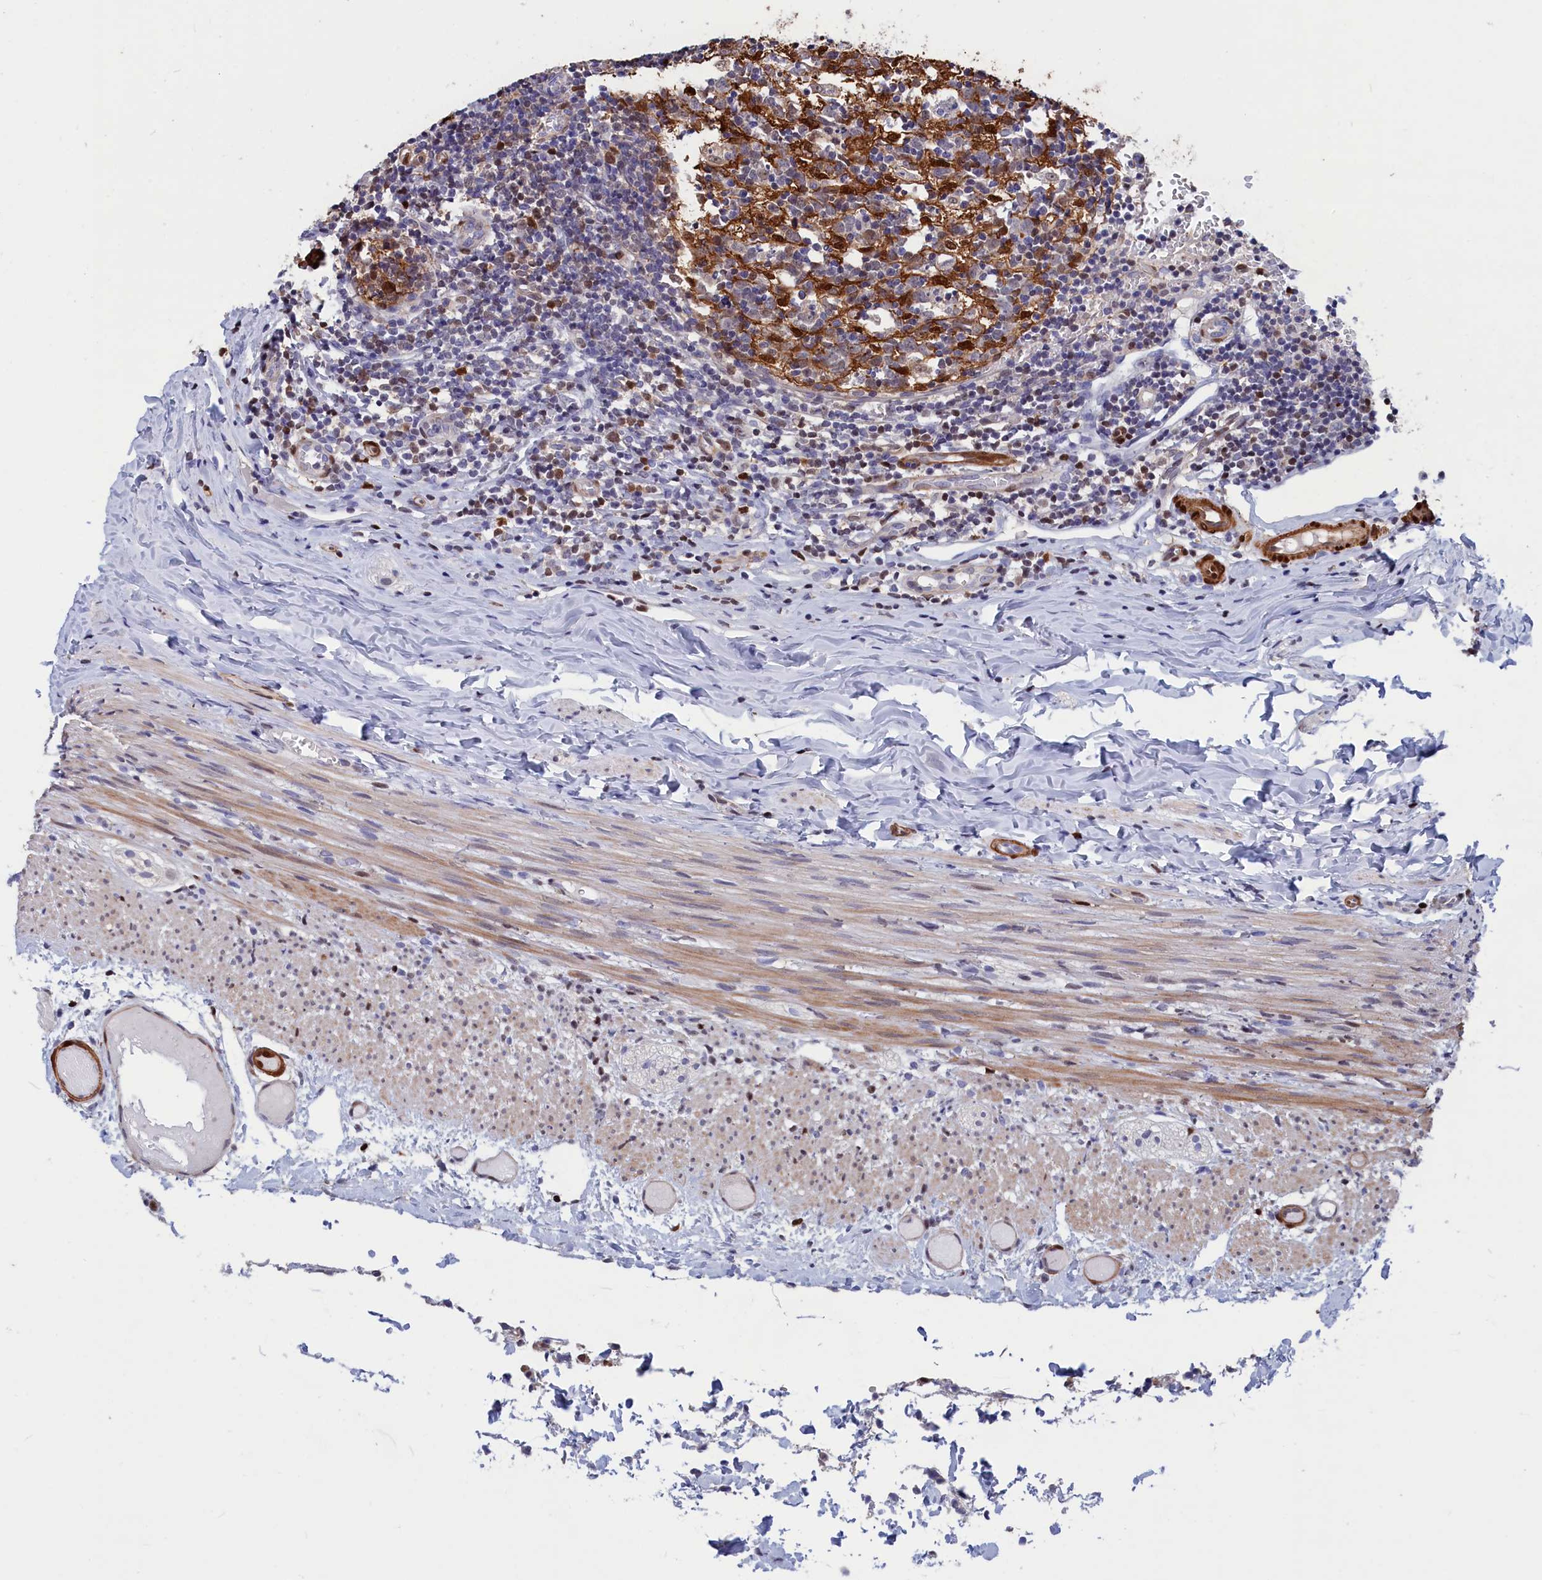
{"staining": {"intensity": "negative", "quantity": "none", "location": "none"}, "tissue": "appendix", "cell_type": "Glandular cells", "image_type": "normal", "snomed": [{"axis": "morphology", "description": "Normal tissue, NOS"}, {"axis": "topography", "description": "Appendix"}], "caption": "The photomicrograph demonstrates no significant expression in glandular cells of appendix.", "gene": "CRIP1", "patient": {"sex": "male", "age": 8}}